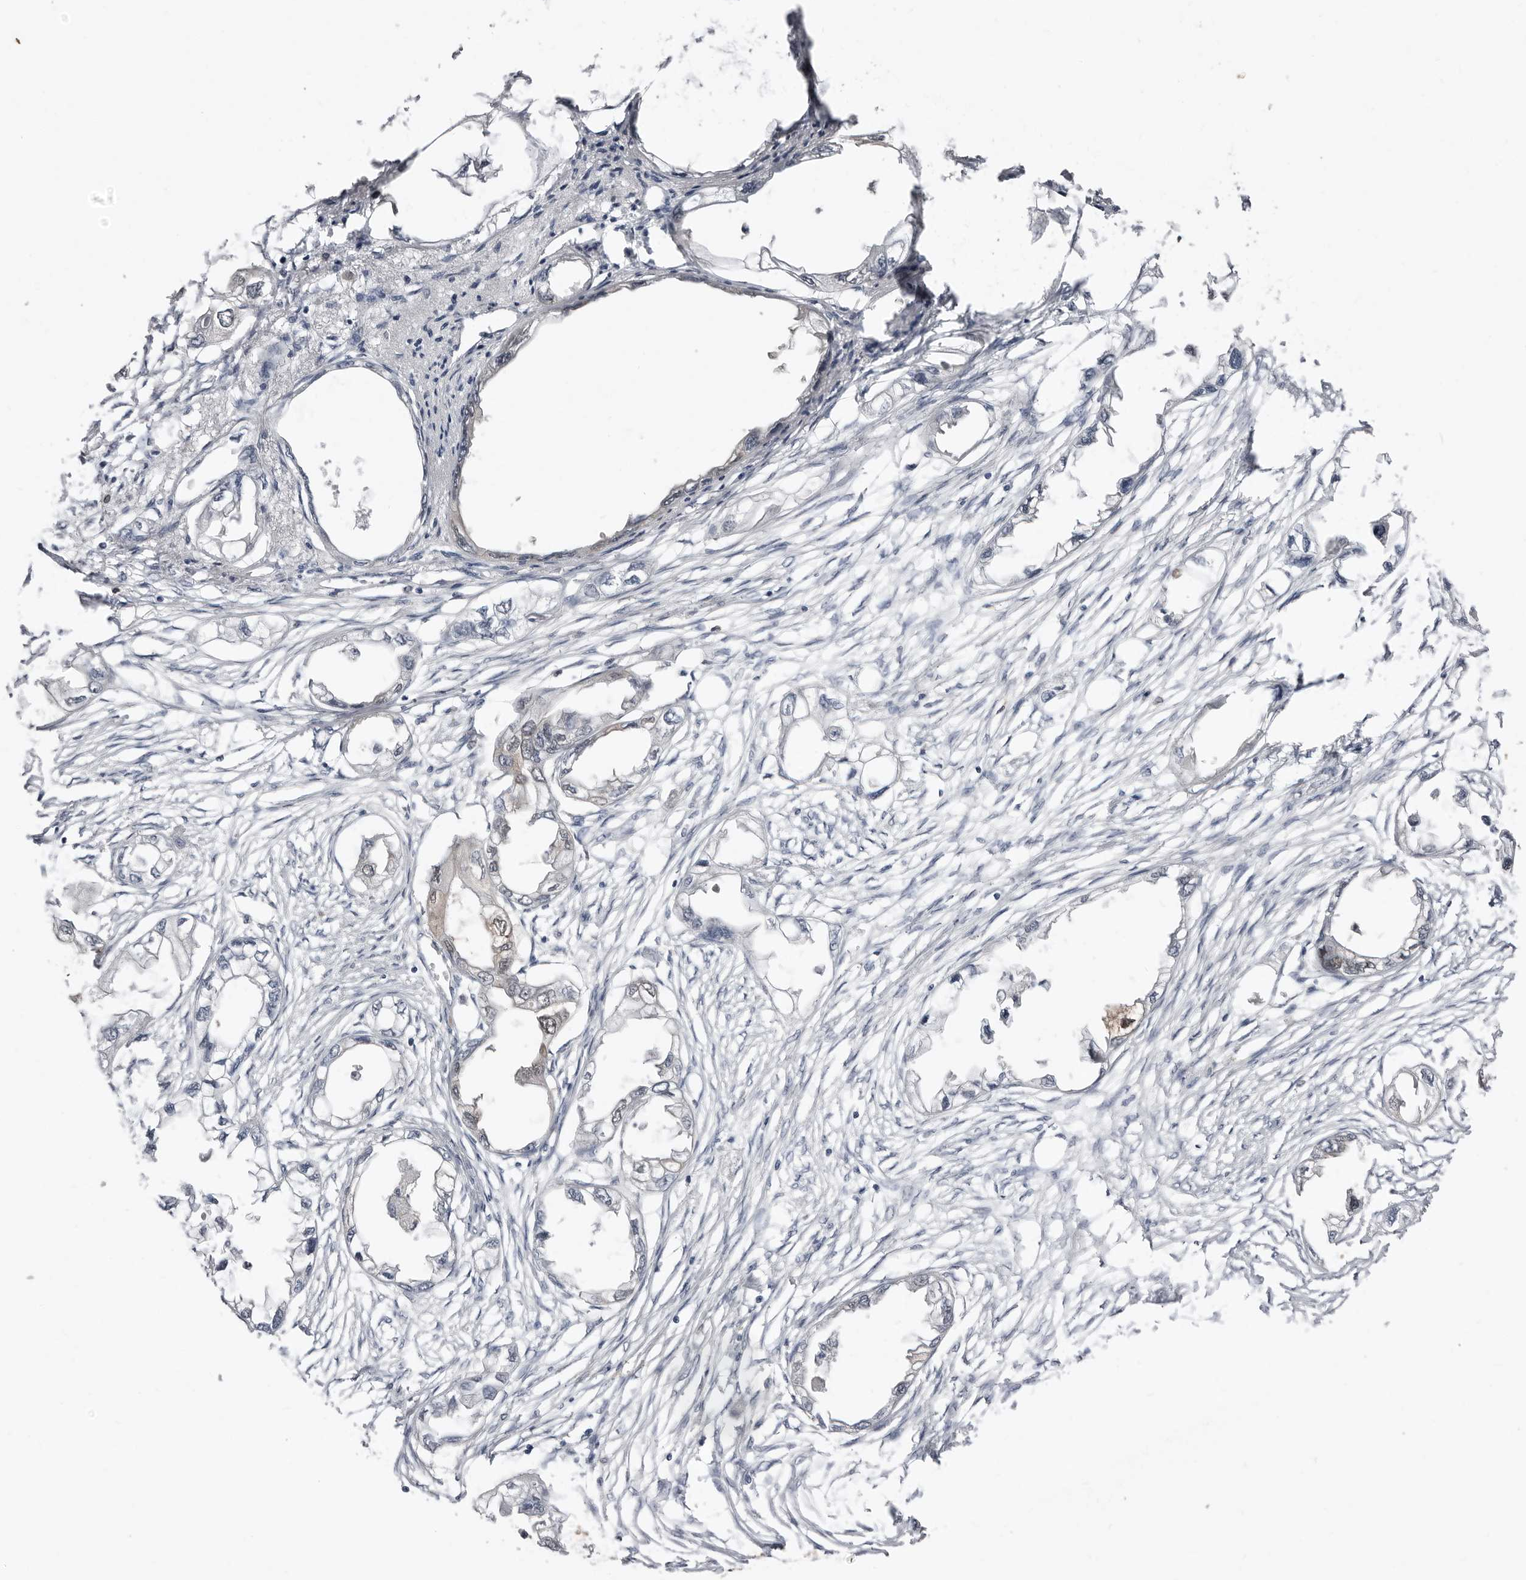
{"staining": {"intensity": "negative", "quantity": "none", "location": "none"}, "tissue": "endometrial cancer", "cell_type": "Tumor cells", "image_type": "cancer", "snomed": [{"axis": "morphology", "description": "Adenocarcinoma, NOS"}, {"axis": "morphology", "description": "Adenocarcinoma, metastatic, NOS"}, {"axis": "topography", "description": "Adipose tissue"}, {"axis": "topography", "description": "Endometrium"}], "caption": "Adenocarcinoma (endometrial) was stained to show a protein in brown. There is no significant positivity in tumor cells.", "gene": "ASRGL1", "patient": {"sex": "female", "age": 67}}